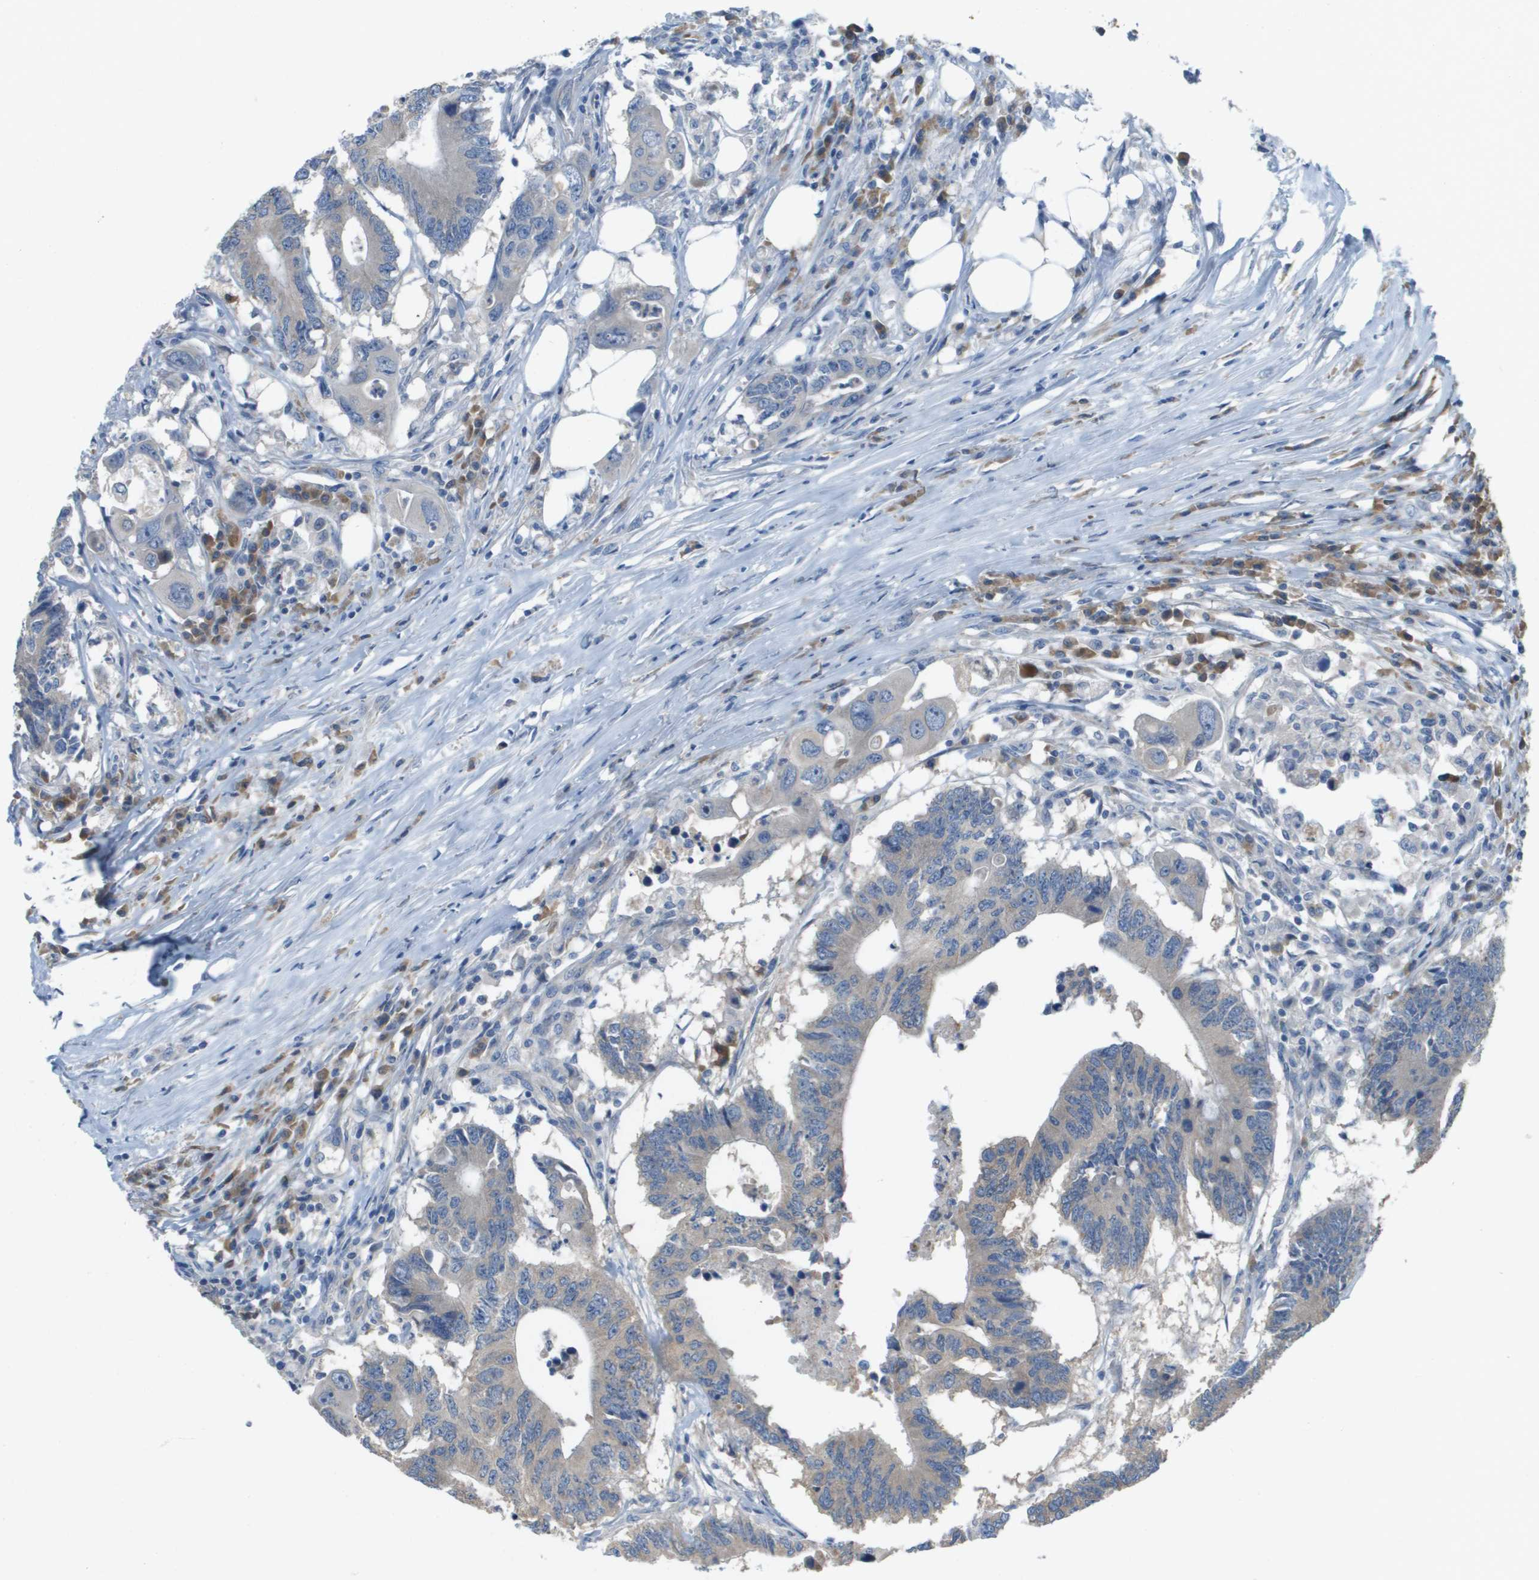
{"staining": {"intensity": "negative", "quantity": "none", "location": "none"}, "tissue": "colorectal cancer", "cell_type": "Tumor cells", "image_type": "cancer", "snomed": [{"axis": "morphology", "description": "Adenocarcinoma, NOS"}, {"axis": "topography", "description": "Colon"}], "caption": "Protein analysis of colorectal adenocarcinoma displays no significant positivity in tumor cells.", "gene": "UBA5", "patient": {"sex": "male", "age": 71}}